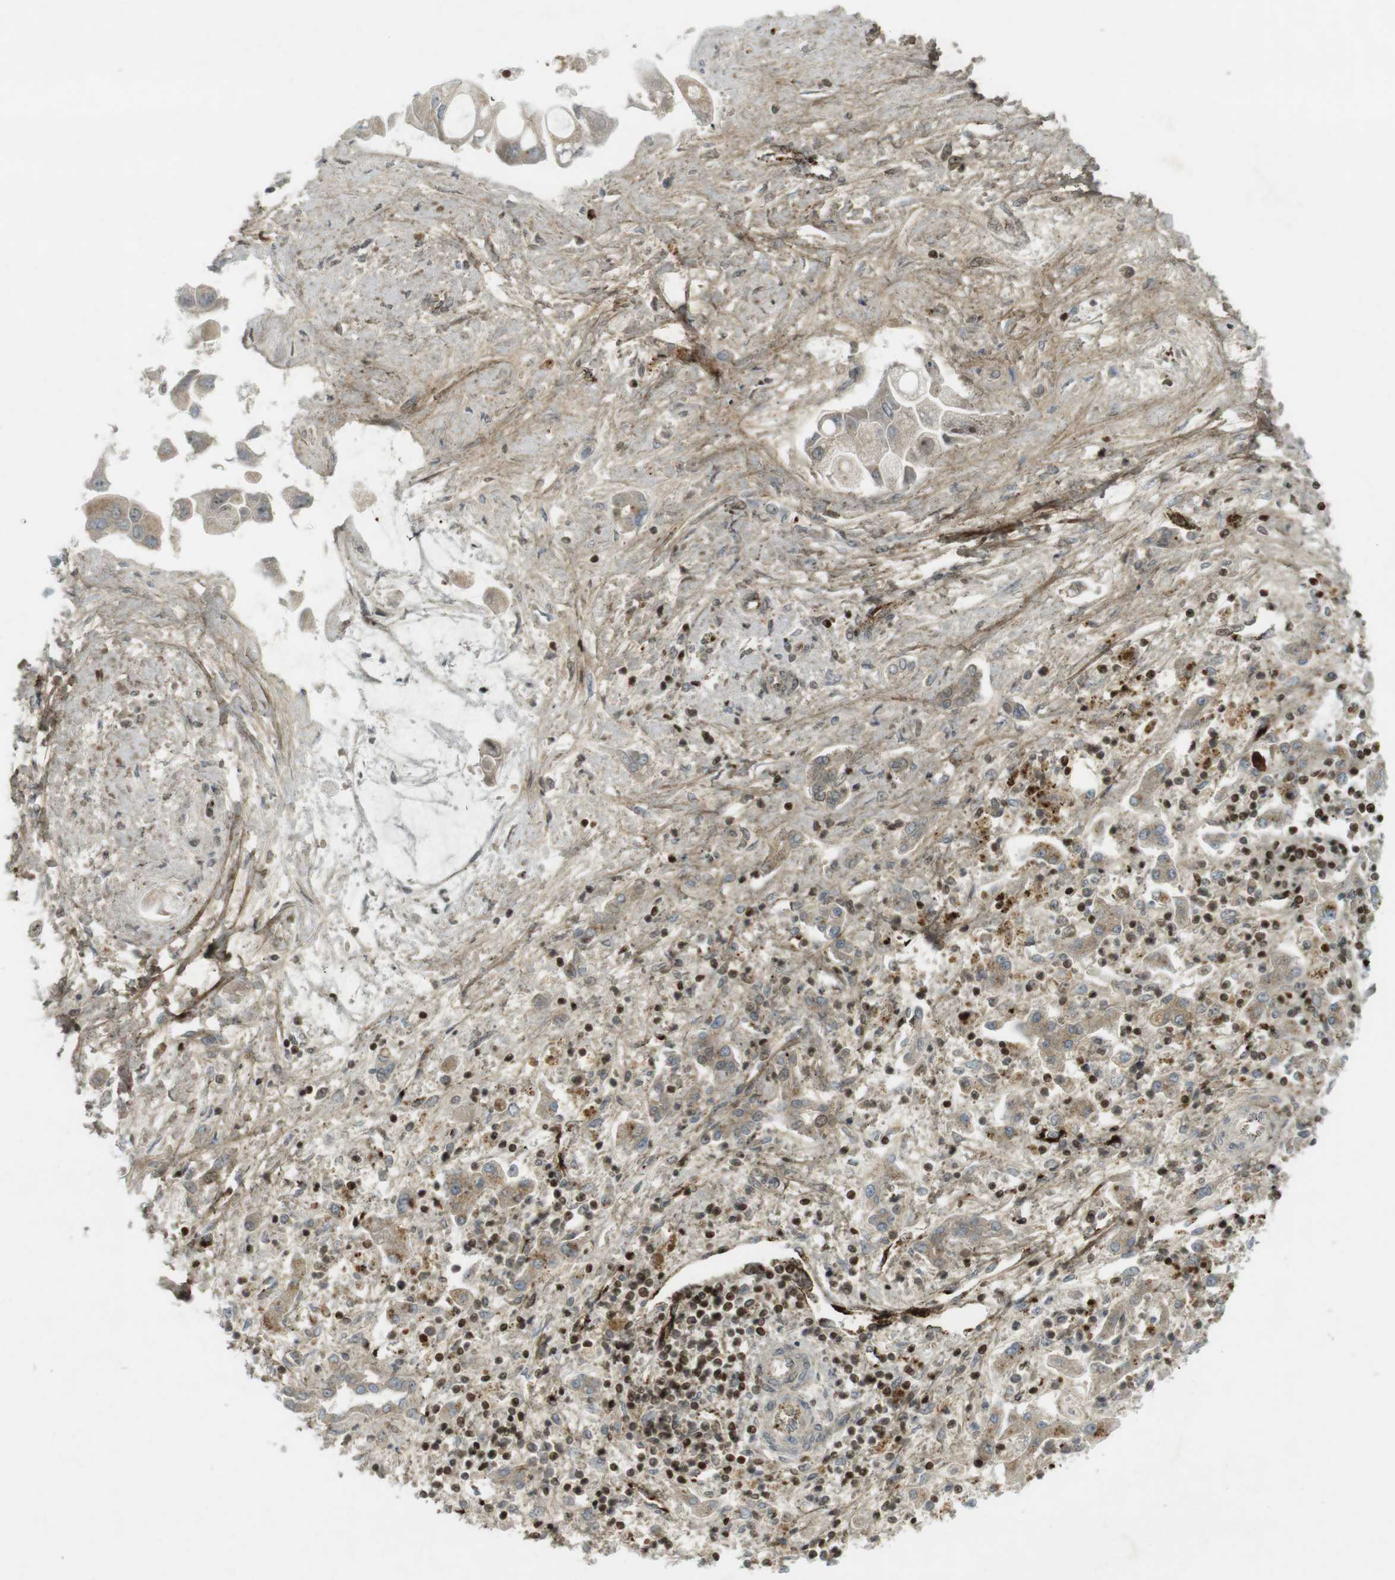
{"staining": {"intensity": "weak", "quantity": ">75%", "location": "cytoplasmic/membranous"}, "tissue": "liver cancer", "cell_type": "Tumor cells", "image_type": "cancer", "snomed": [{"axis": "morphology", "description": "Cholangiocarcinoma"}, {"axis": "topography", "description": "Liver"}], "caption": "Weak cytoplasmic/membranous protein expression is appreciated in approximately >75% of tumor cells in cholangiocarcinoma (liver).", "gene": "PPP1R13B", "patient": {"sex": "male", "age": 50}}